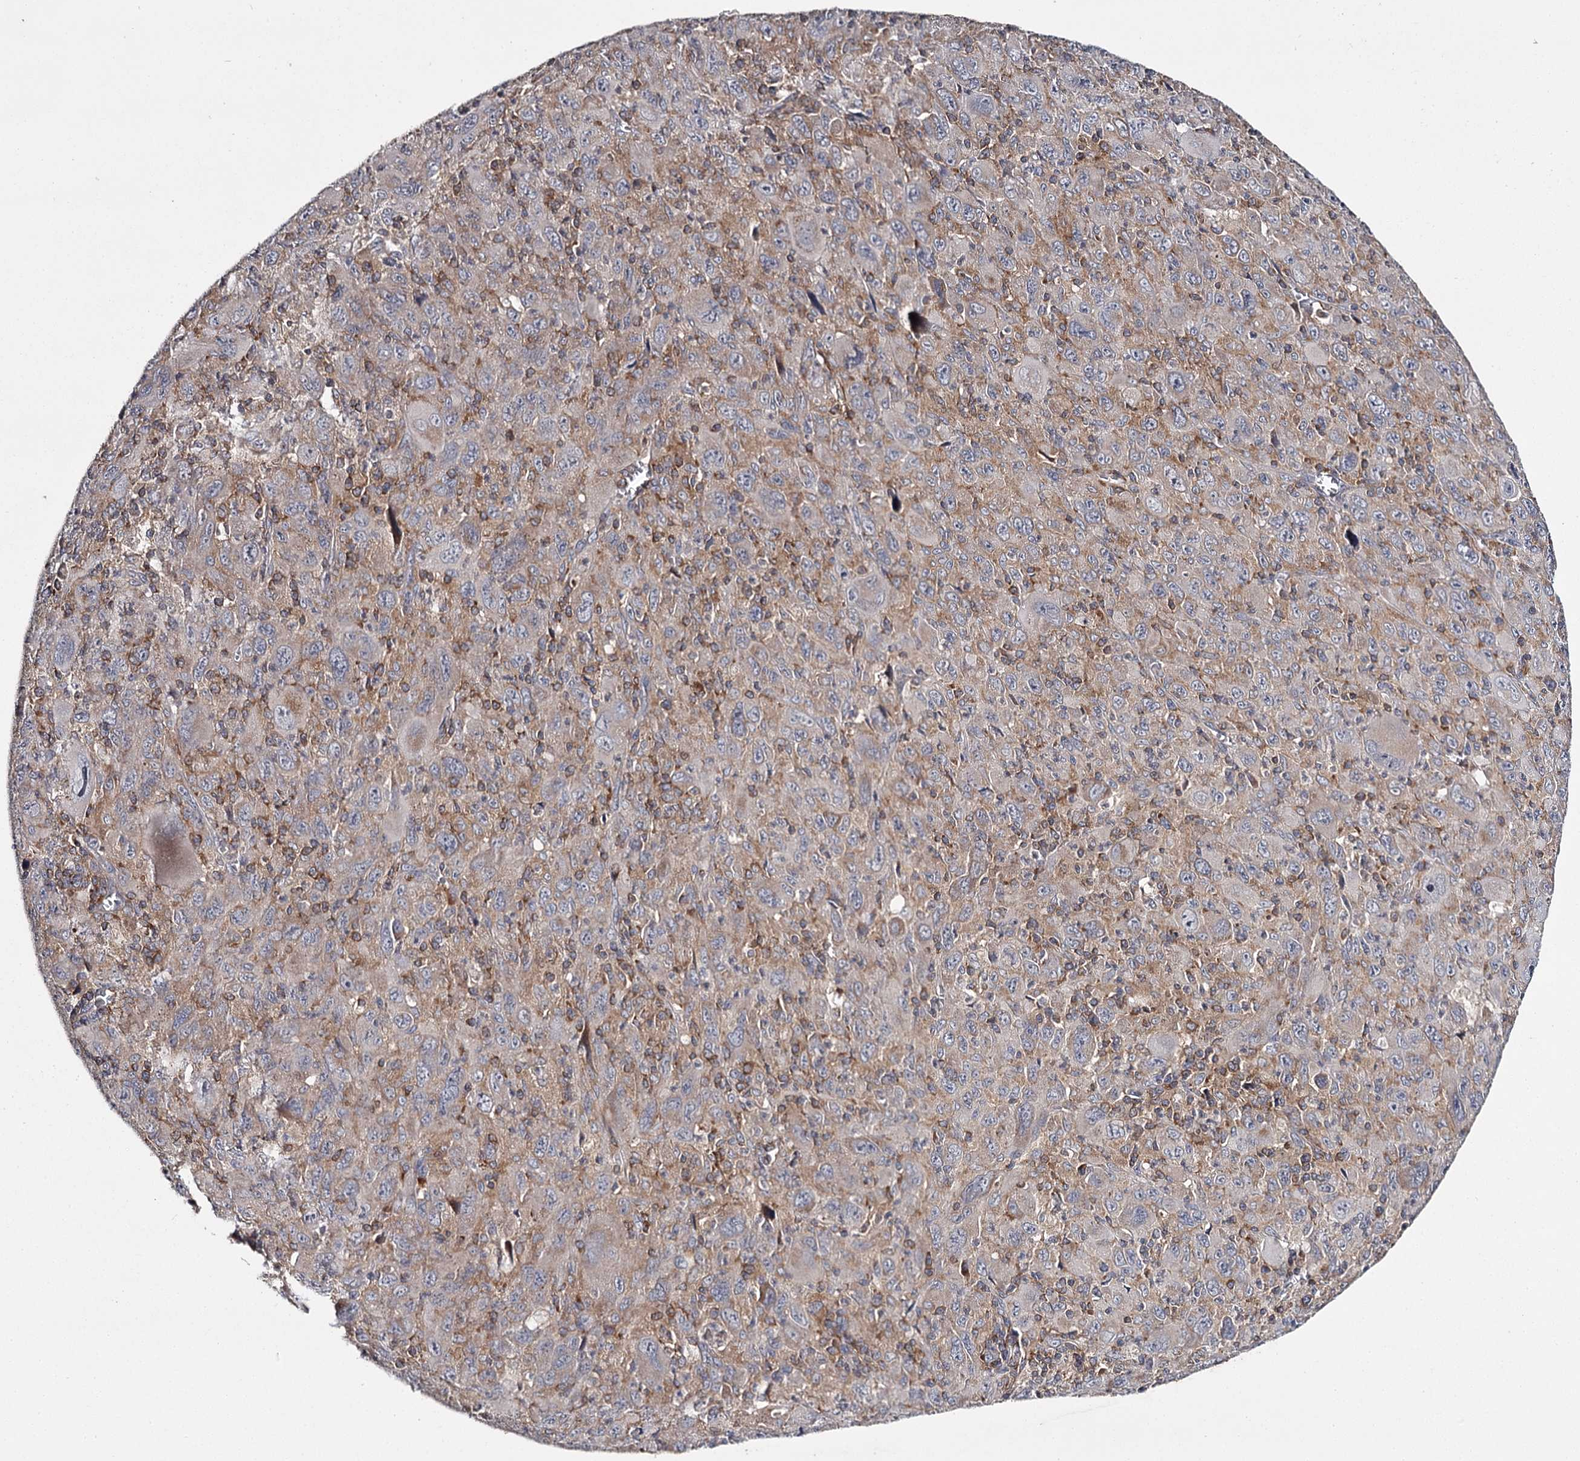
{"staining": {"intensity": "negative", "quantity": "none", "location": "none"}, "tissue": "melanoma", "cell_type": "Tumor cells", "image_type": "cancer", "snomed": [{"axis": "morphology", "description": "Malignant melanoma, Metastatic site"}, {"axis": "topography", "description": "Skin"}], "caption": "Tumor cells are negative for protein expression in human melanoma. (Brightfield microscopy of DAB immunohistochemistry (IHC) at high magnification).", "gene": "RASSF6", "patient": {"sex": "female", "age": 56}}